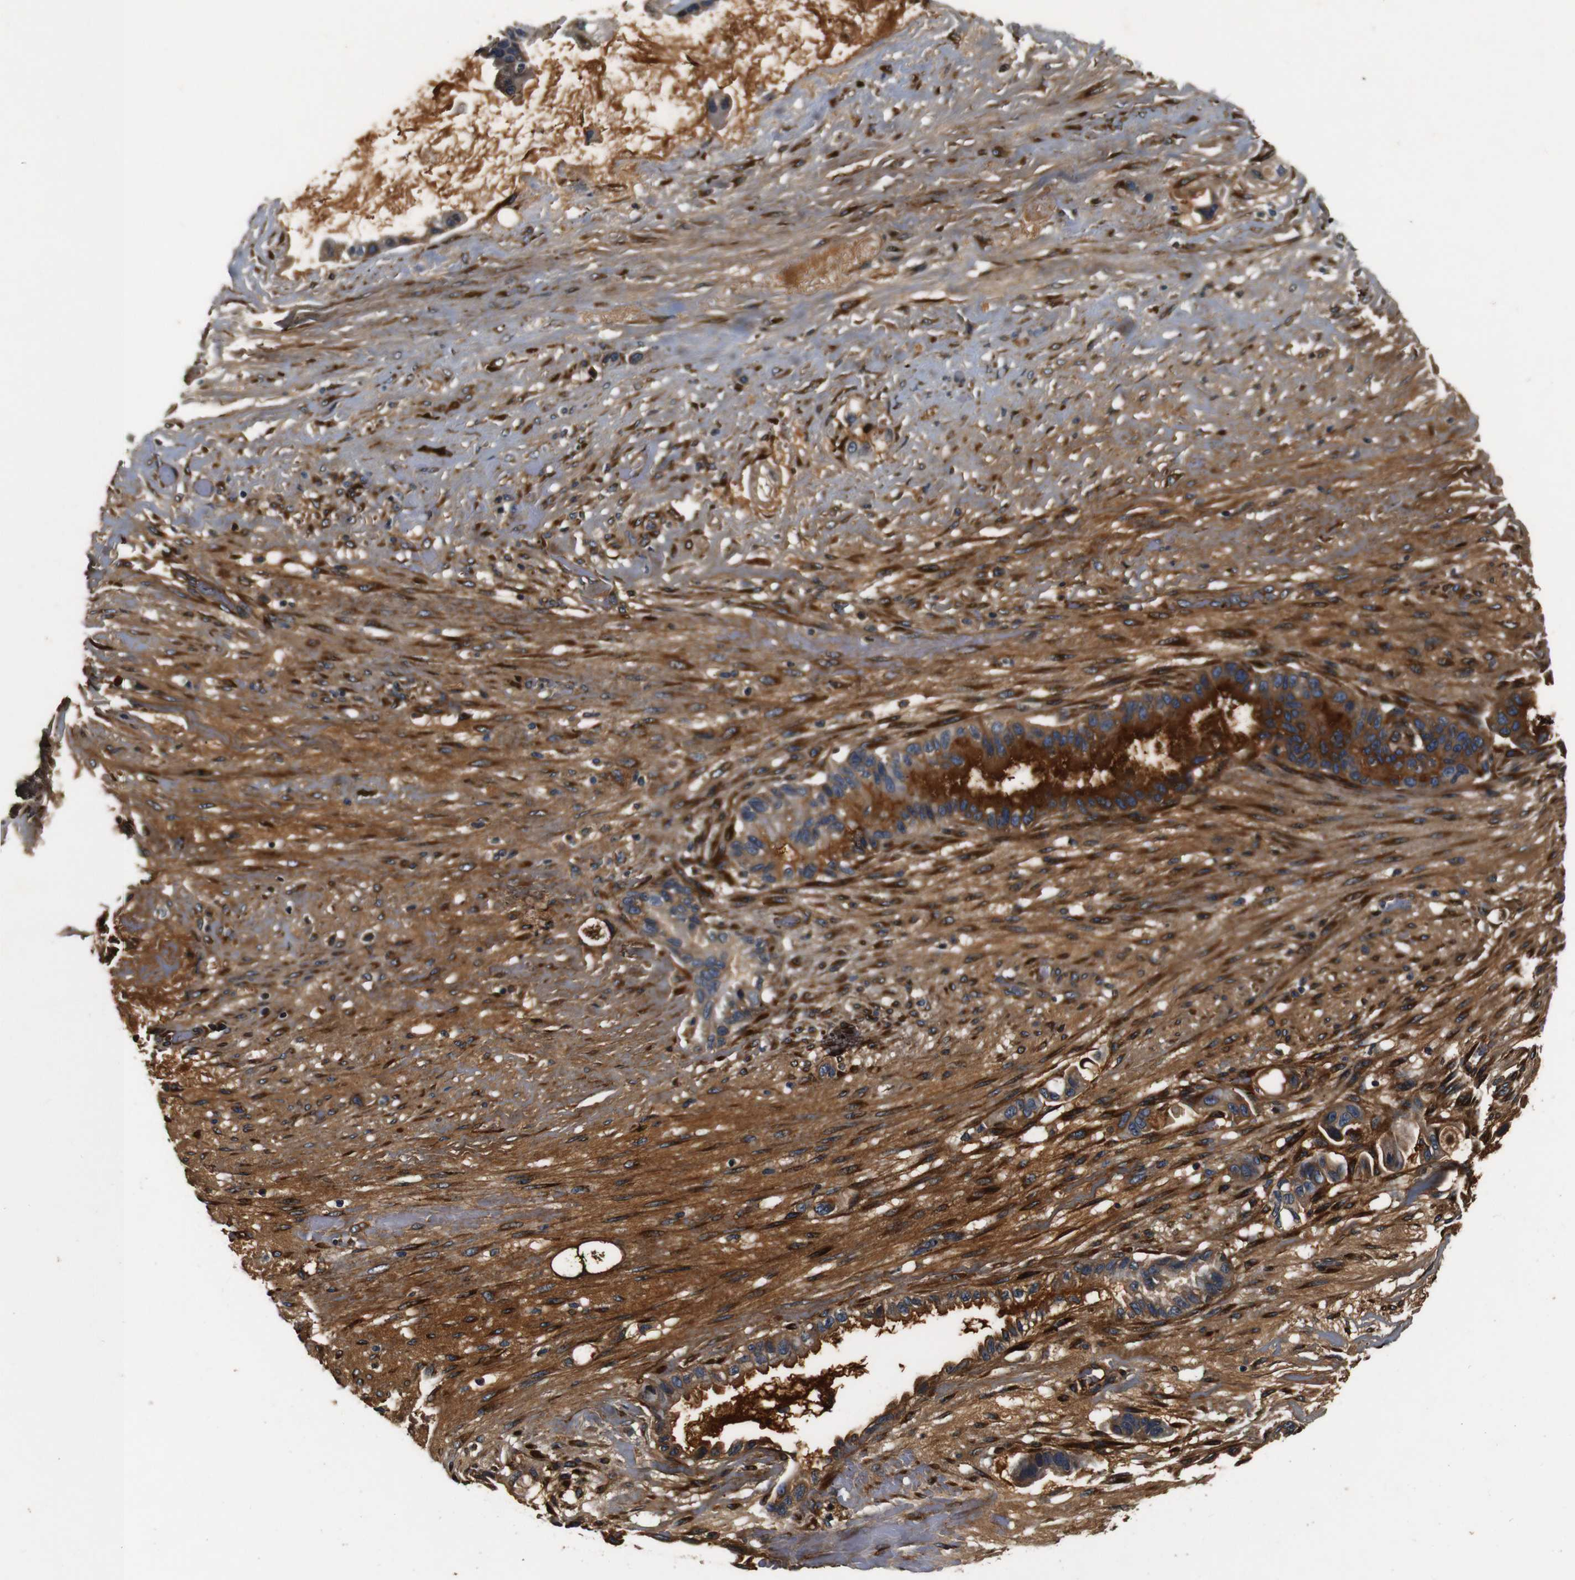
{"staining": {"intensity": "strong", "quantity": ">75%", "location": "cytoplasmic/membranous"}, "tissue": "liver cancer", "cell_type": "Tumor cells", "image_type": "cancer", "snomed": [{"axis": "morphology", "description": "Cholangiocarcinoma"}, {"axis": "topography", "description": "Liver"}], "caption": "This micrograph exhibits immunohistochemistry staining of human liver cancer (cholangiocarcinoma), with high strong cytoplasmic/membranous expression in approximately >75% of tumor cells.", "gene": "COL1A1", "patient": {"sex": "female", "age": 65}}